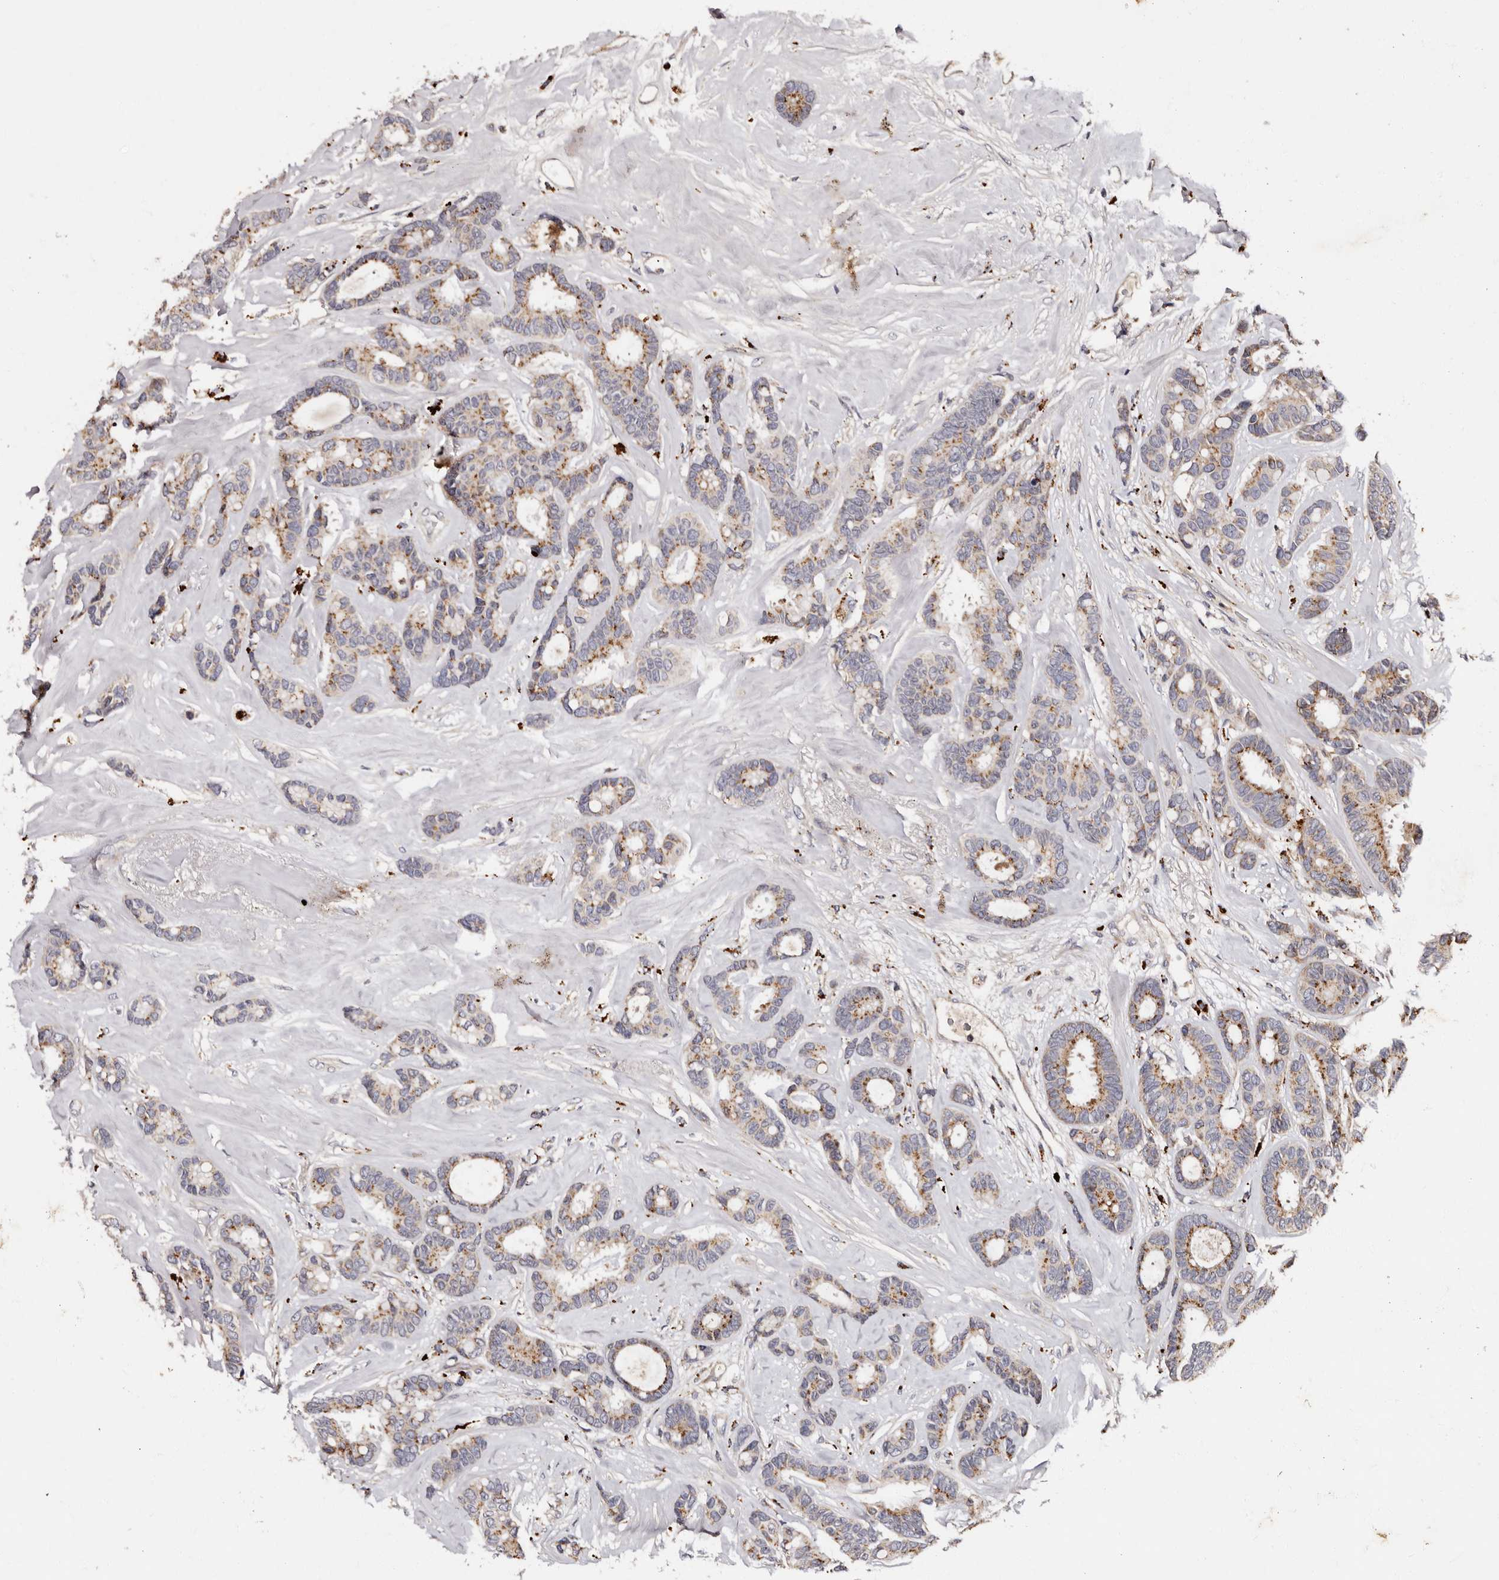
{"staining": {"intensity": "moderate", "quantity": ">75%", "location": "cytoplasmic/membranous"}, "tissue": "breast cancer", "cell_type": "Tumor cells", "image_type": "cancer", "snomed": [{"axis": "morphology", "description": "Duct carcinoma"}, {"axis": "topography", "description": "Breast"}], "caption": "IHC micrograph of neoplastic tissue: human breast intraductal carcinoma stained using immunohistochemistry (IHC) demonstrates medium levels of moderate protein expression localized specifically in the cytoplasmic/membranous of tumor cells, appearing as a cytoplasmic/membranous brown color.", "gene": "ADCK5", "patient": {"sex": "female", "age": 87}}